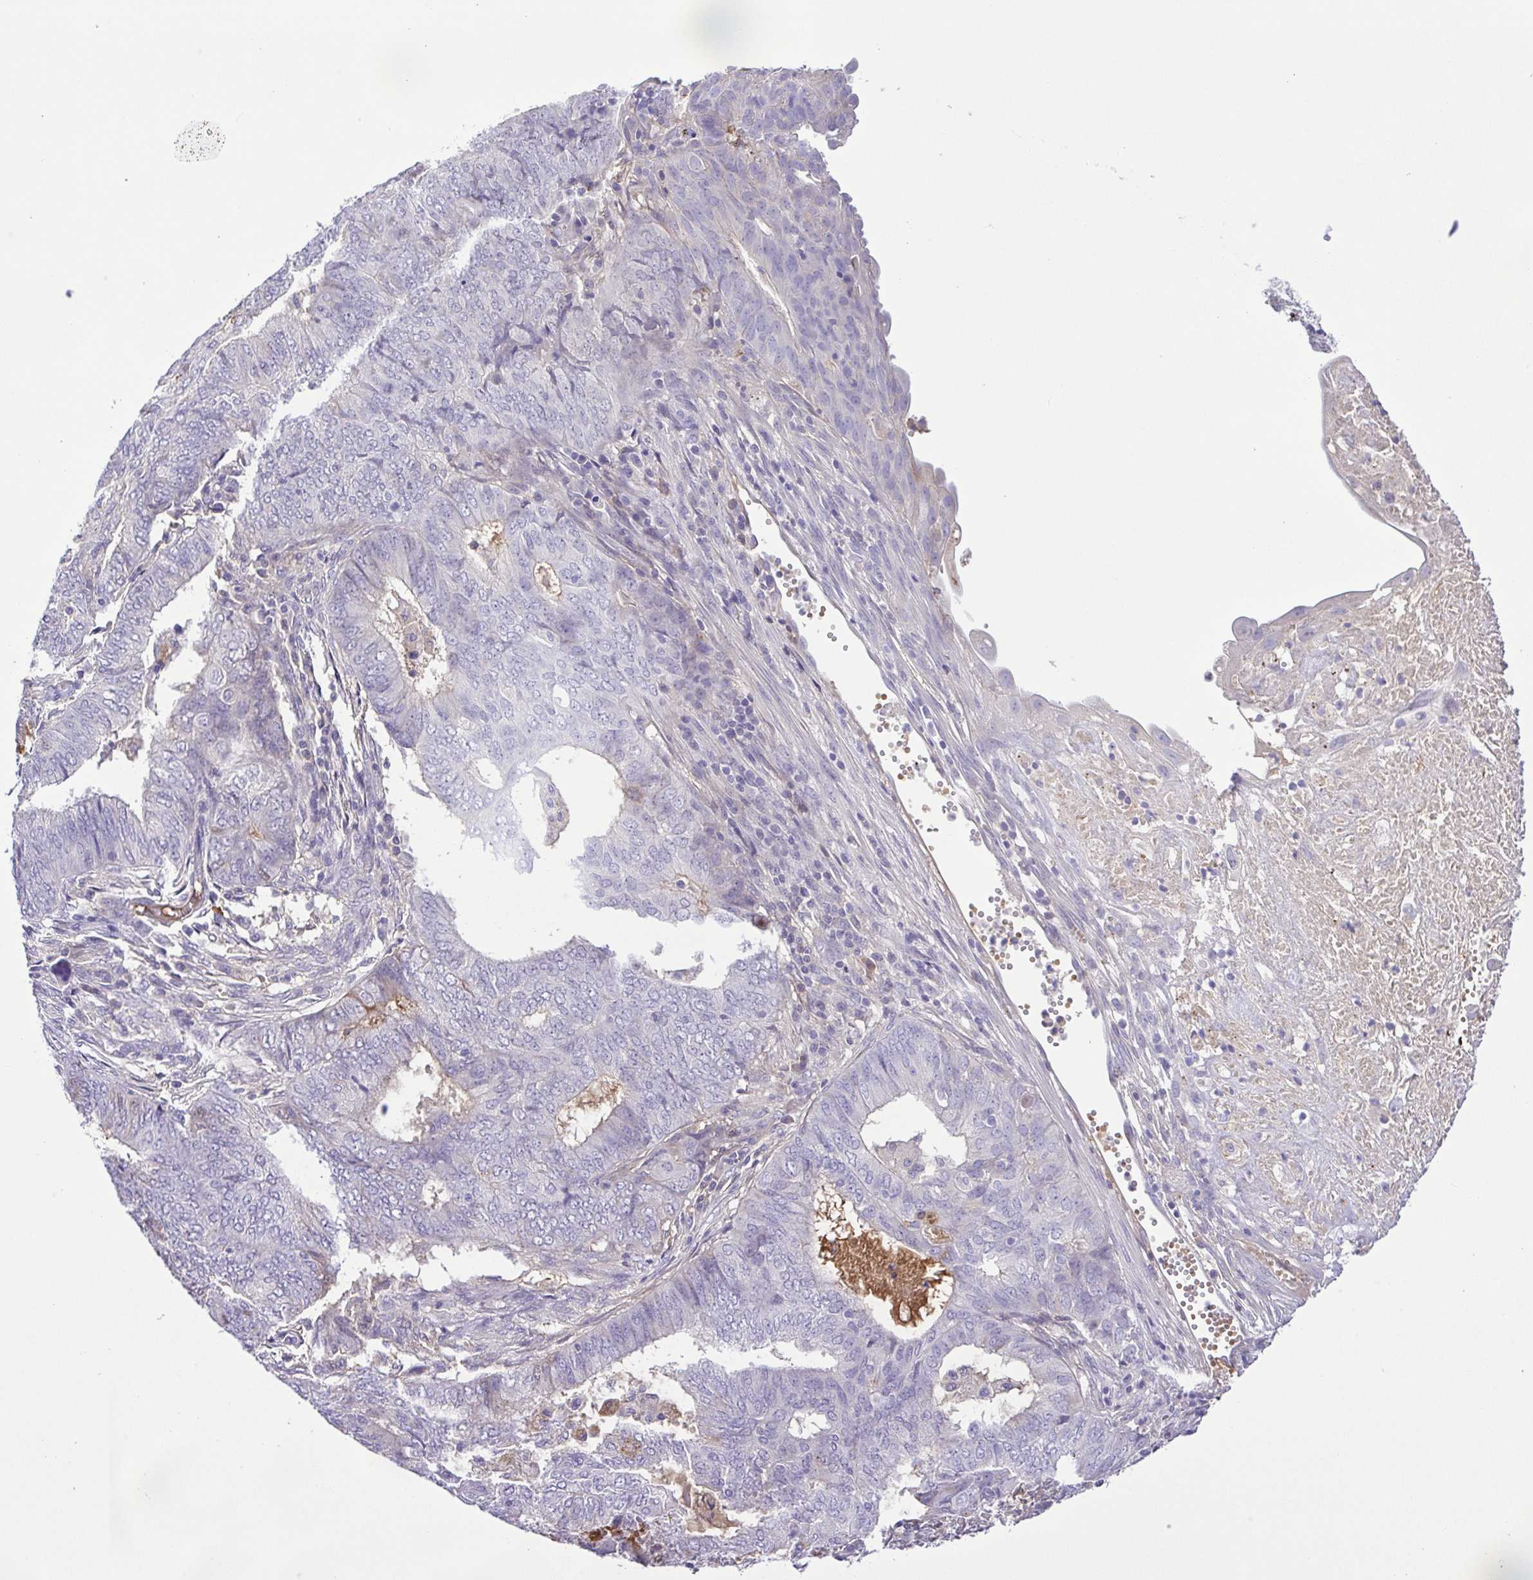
{"staining": {"intensity": "negative", "quantity": "none", "location": "none"}, "tissue": "endometrial cancer", "cell_type": "Tumor cells", "image_type": "cancer", "snomed": [{"axis": "morphology", "description": "Adenocarcinoma, NOS"}, {"axis": "topography", "description": "Endometrium"}], "caption": "Protein analysis of endometrial cancer displays no significant positivity in tumor cells. (Brightfield microscopy of DAB (3,3'-diaminobenzidine) immunohistochemistry at high magnification).", "gene": "IGFL1", "patient": {"sex": "female", "age": 62}}